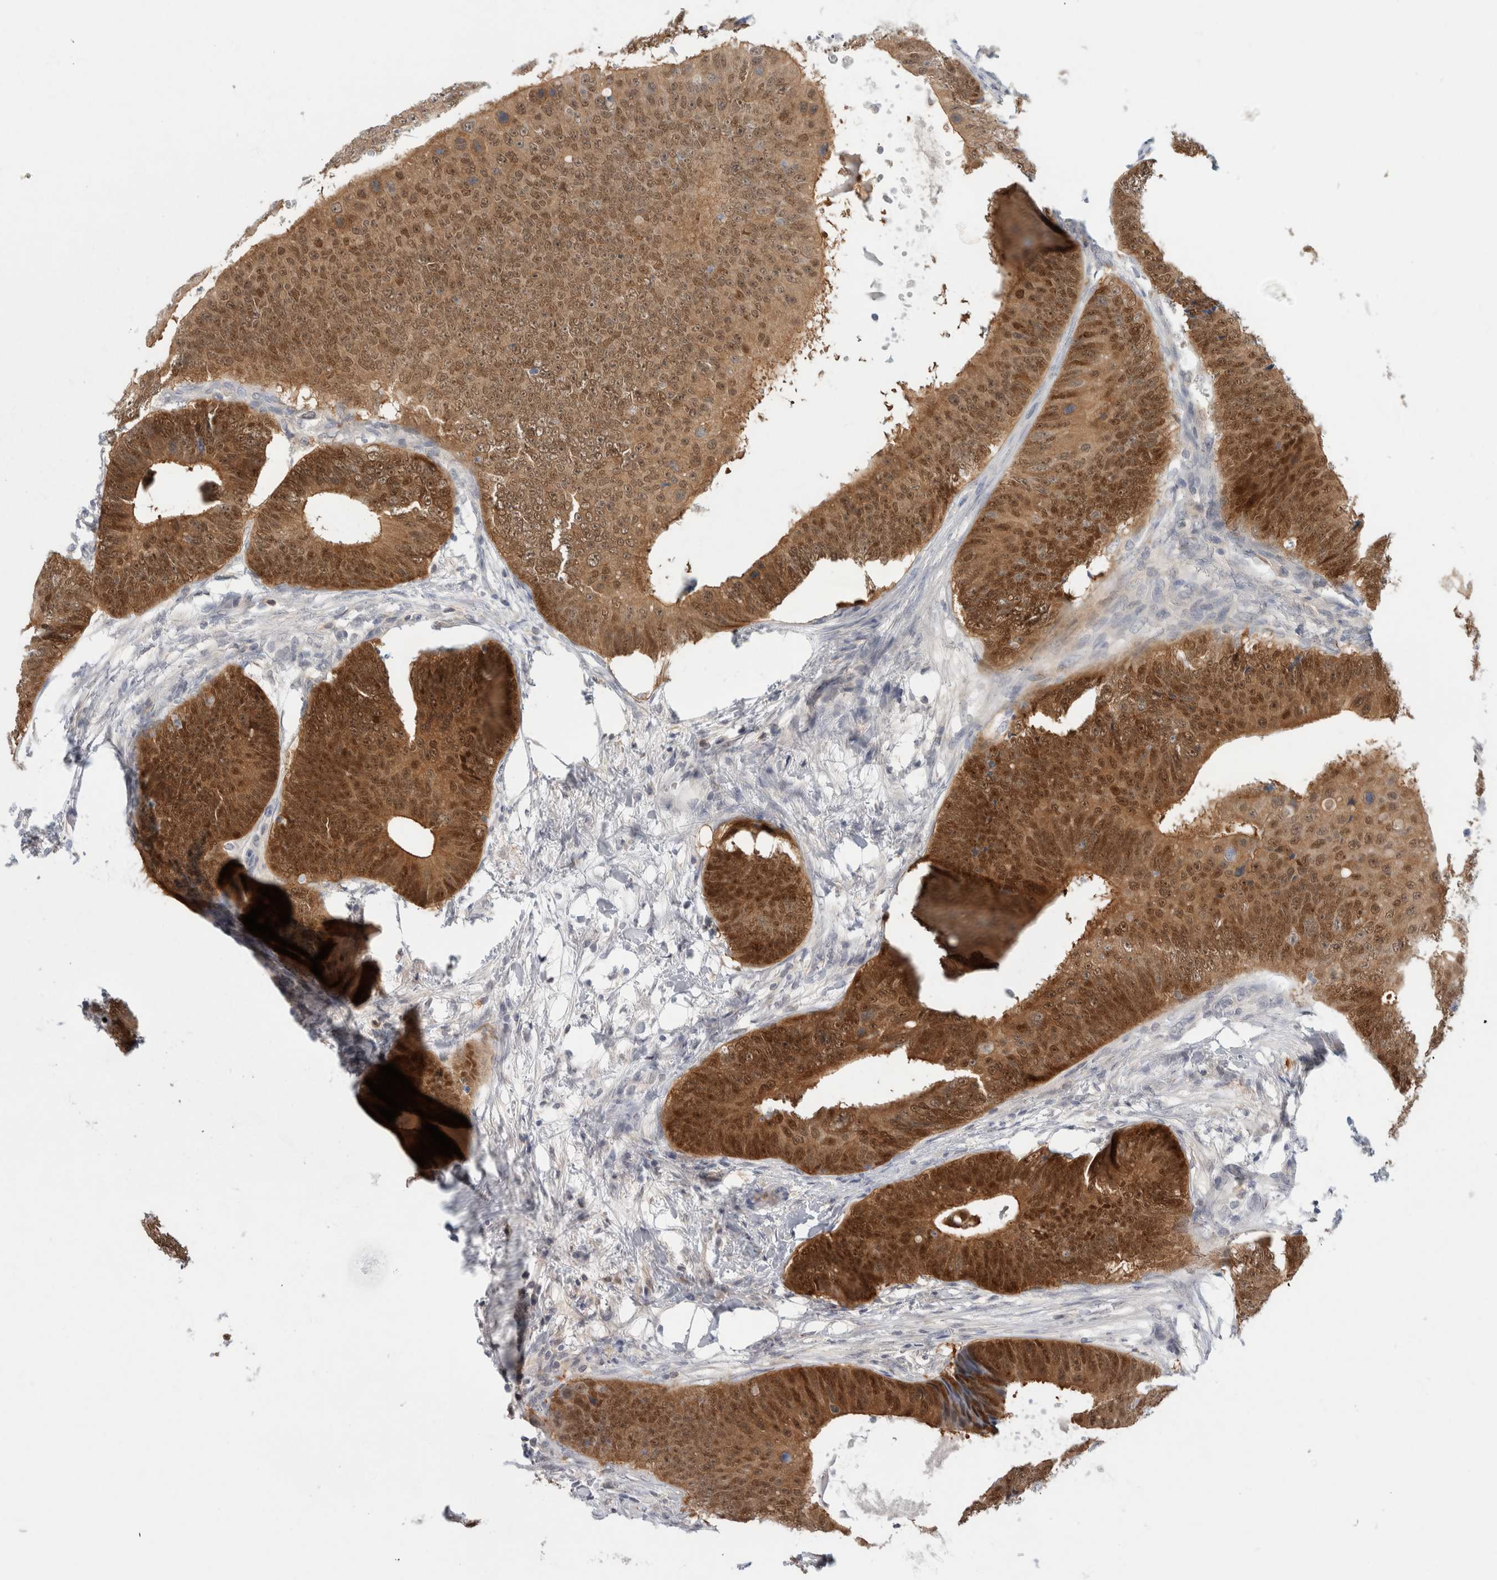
{"staining": {"intensity": "strong", "quantity": ">75%", "location": "cytoplasmic/membranous,nuclear"}, "tissue": "colorectal cancer", "cell_type": "Tumor cells", "image_type": "cancer", "snomed": [{"axis": "morphology", "description": "Adenocarcinoma, NOS"}, {"axis": "topography", "description": "Colon"}], "caption": "Protein expression by IHC shows strong cytoplasmic/membranous and nuclear expression in approximately >75% of tumor cells in colorectal cancer (adenocarcinoma).", "gene": "CASP6", "patient": {"sex": "male", "age": 56}}